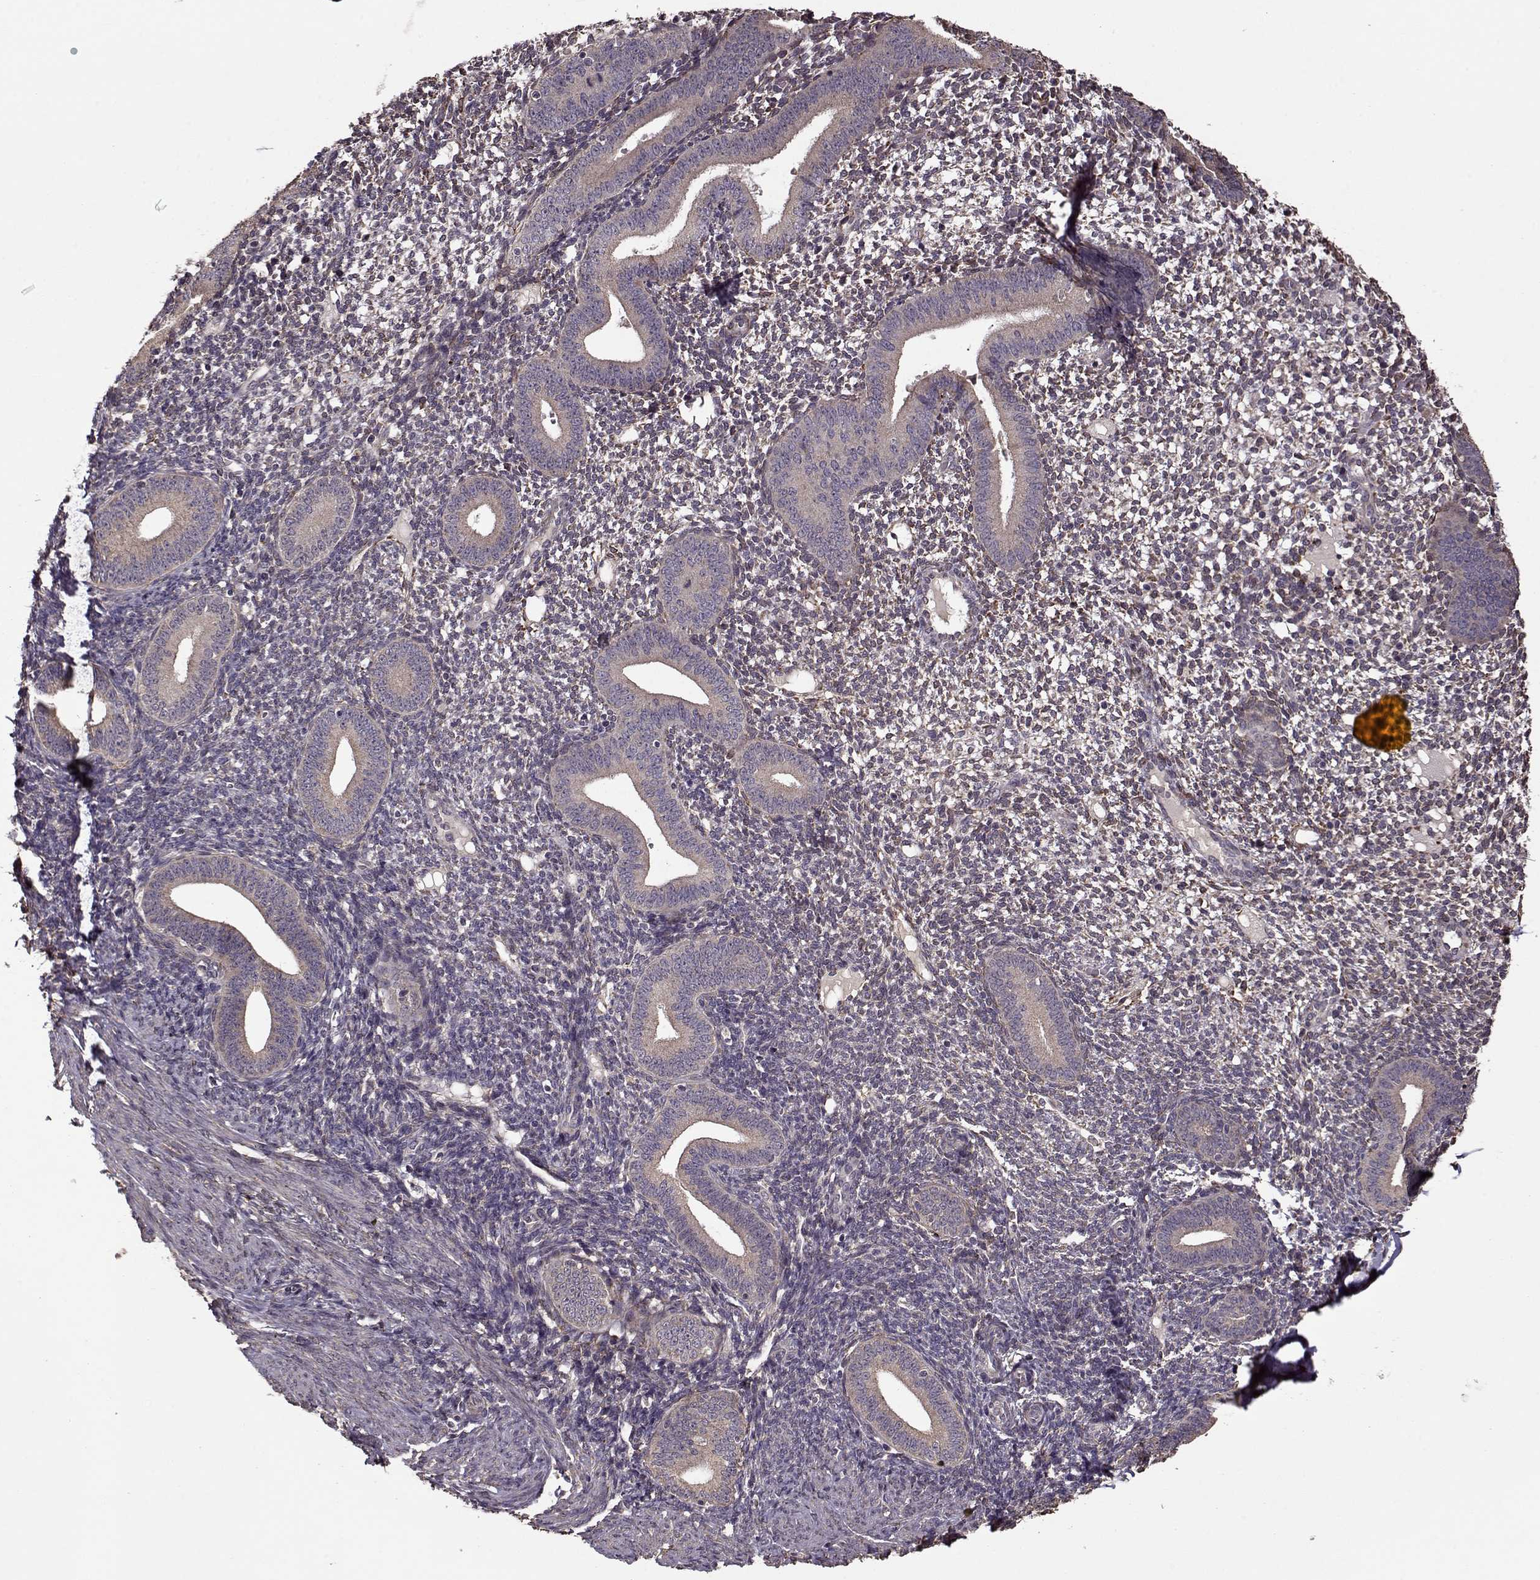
{"staining": {"intensity": "weak", "quantity": "<25%", "location": "cytoplasmic/membranous"}, "tissue": "endometrium", "cell_type": "Cells in endometrial stroma", "image_type": "normal", "snomed": [{"axis": "morphology", "description": "Normal tissue, NOS"}, {"axis": "topography", "description": "Endometrium"}], "caption": "IHC histopathology image of unremarkable endometrium stained for a protein (brown), which reveals no positivity in cells in endometrial stroma.", "gene": "IMMP1L", "patient": {"sex": "female", "age": 40}}